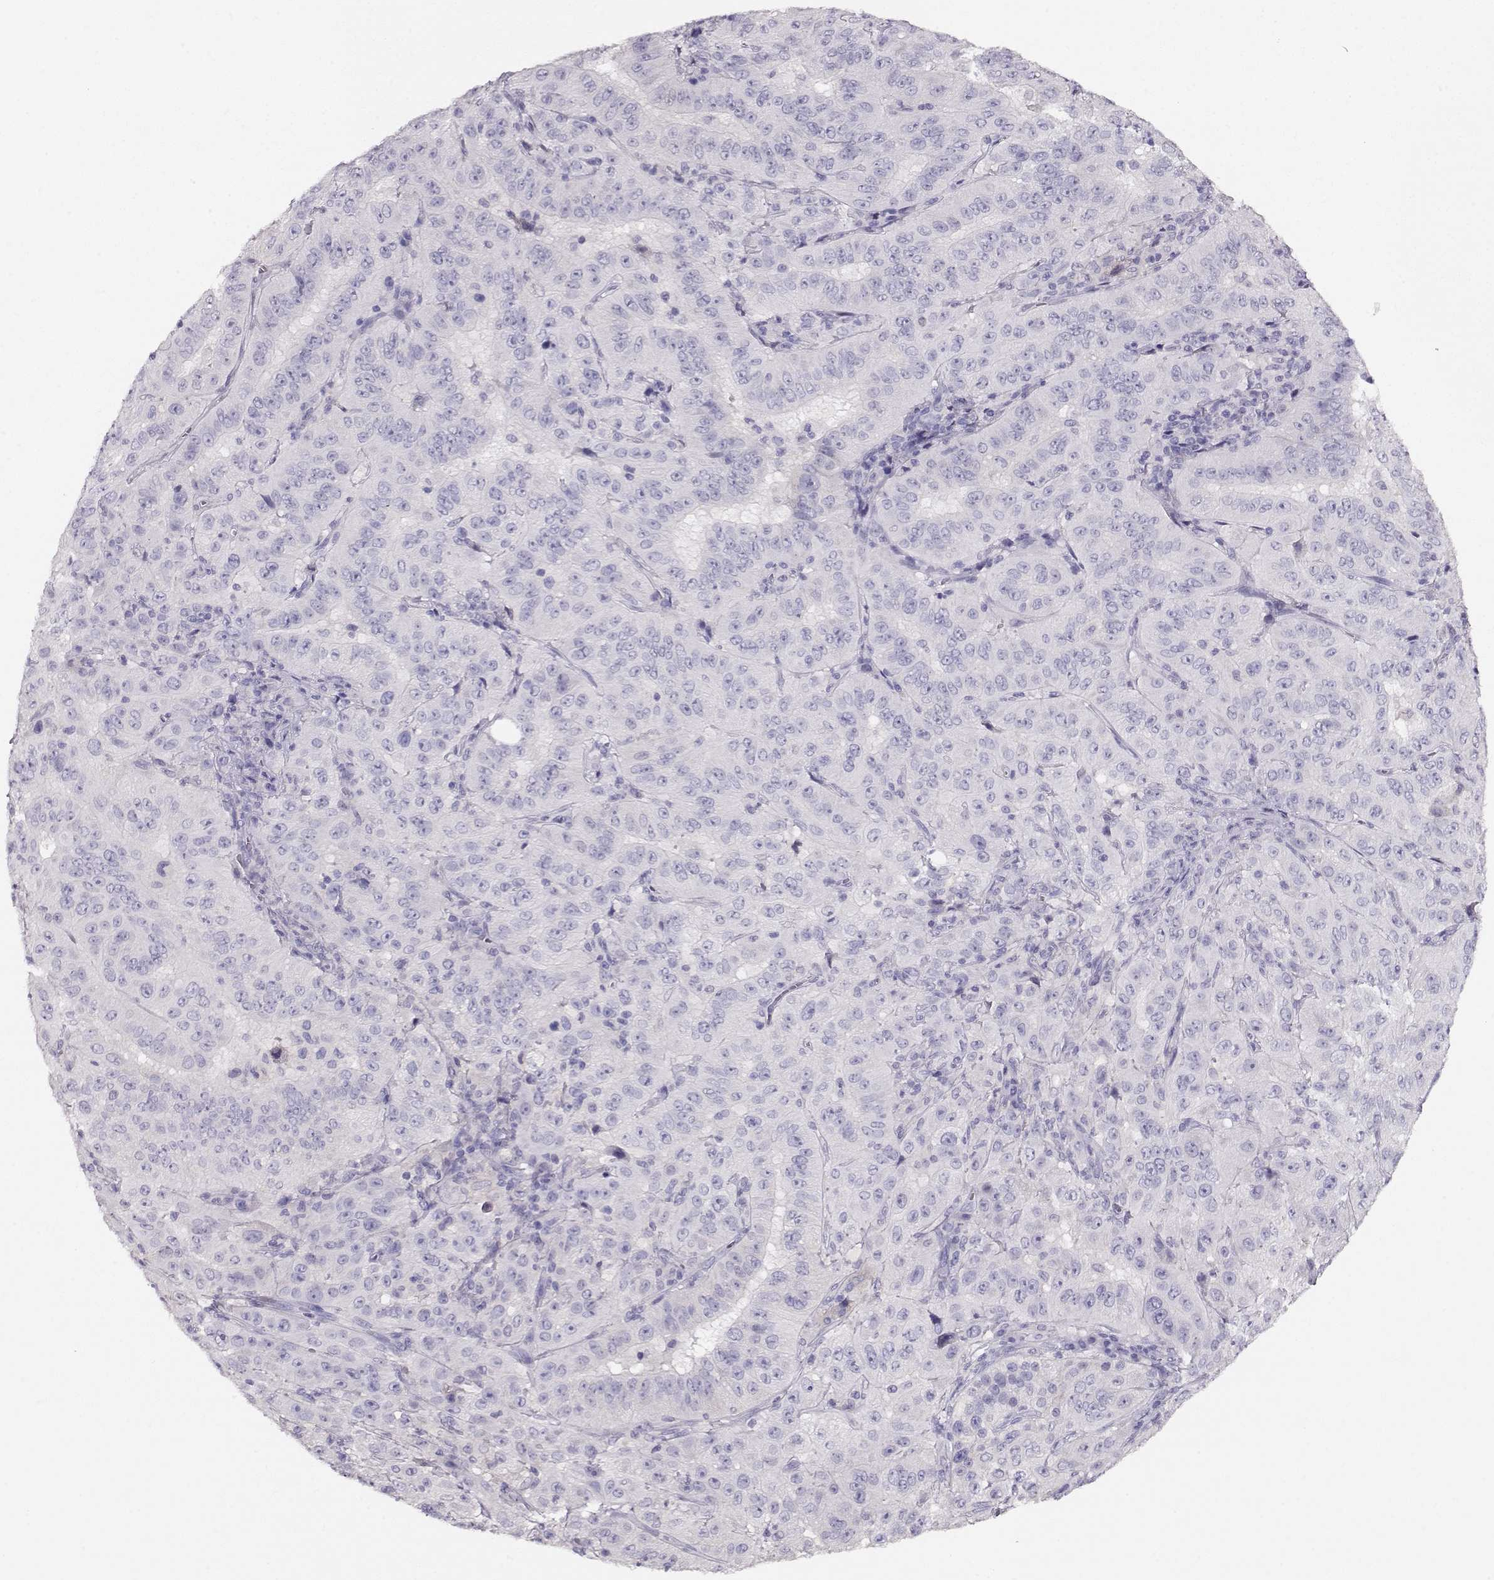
{"staining": {"intensity": "negative", "quantity": "none", "location": "none"}, "tissue": "pancreatic cancer", "cell_type": "Tumor cells", "image_type": "cancer", "snomed": [{"axis": "morphology", "description": "Adenocarcinoma, NOS"}, {"axis": "topography", "description": "Pancreas"}], "caption": "This micrograph is of pancreatic cancer stained with immunohistochemistry (IHC) to label a protein in brown with the nuclei are counter-stained blue. There is no expression in tumor cells. (DAB (3,3'-diaminobenzidine) immunohistochemistry (IHC), high magnification).", "gene": "NDRG4", "patient": {"sex": "male", "age": 63}}